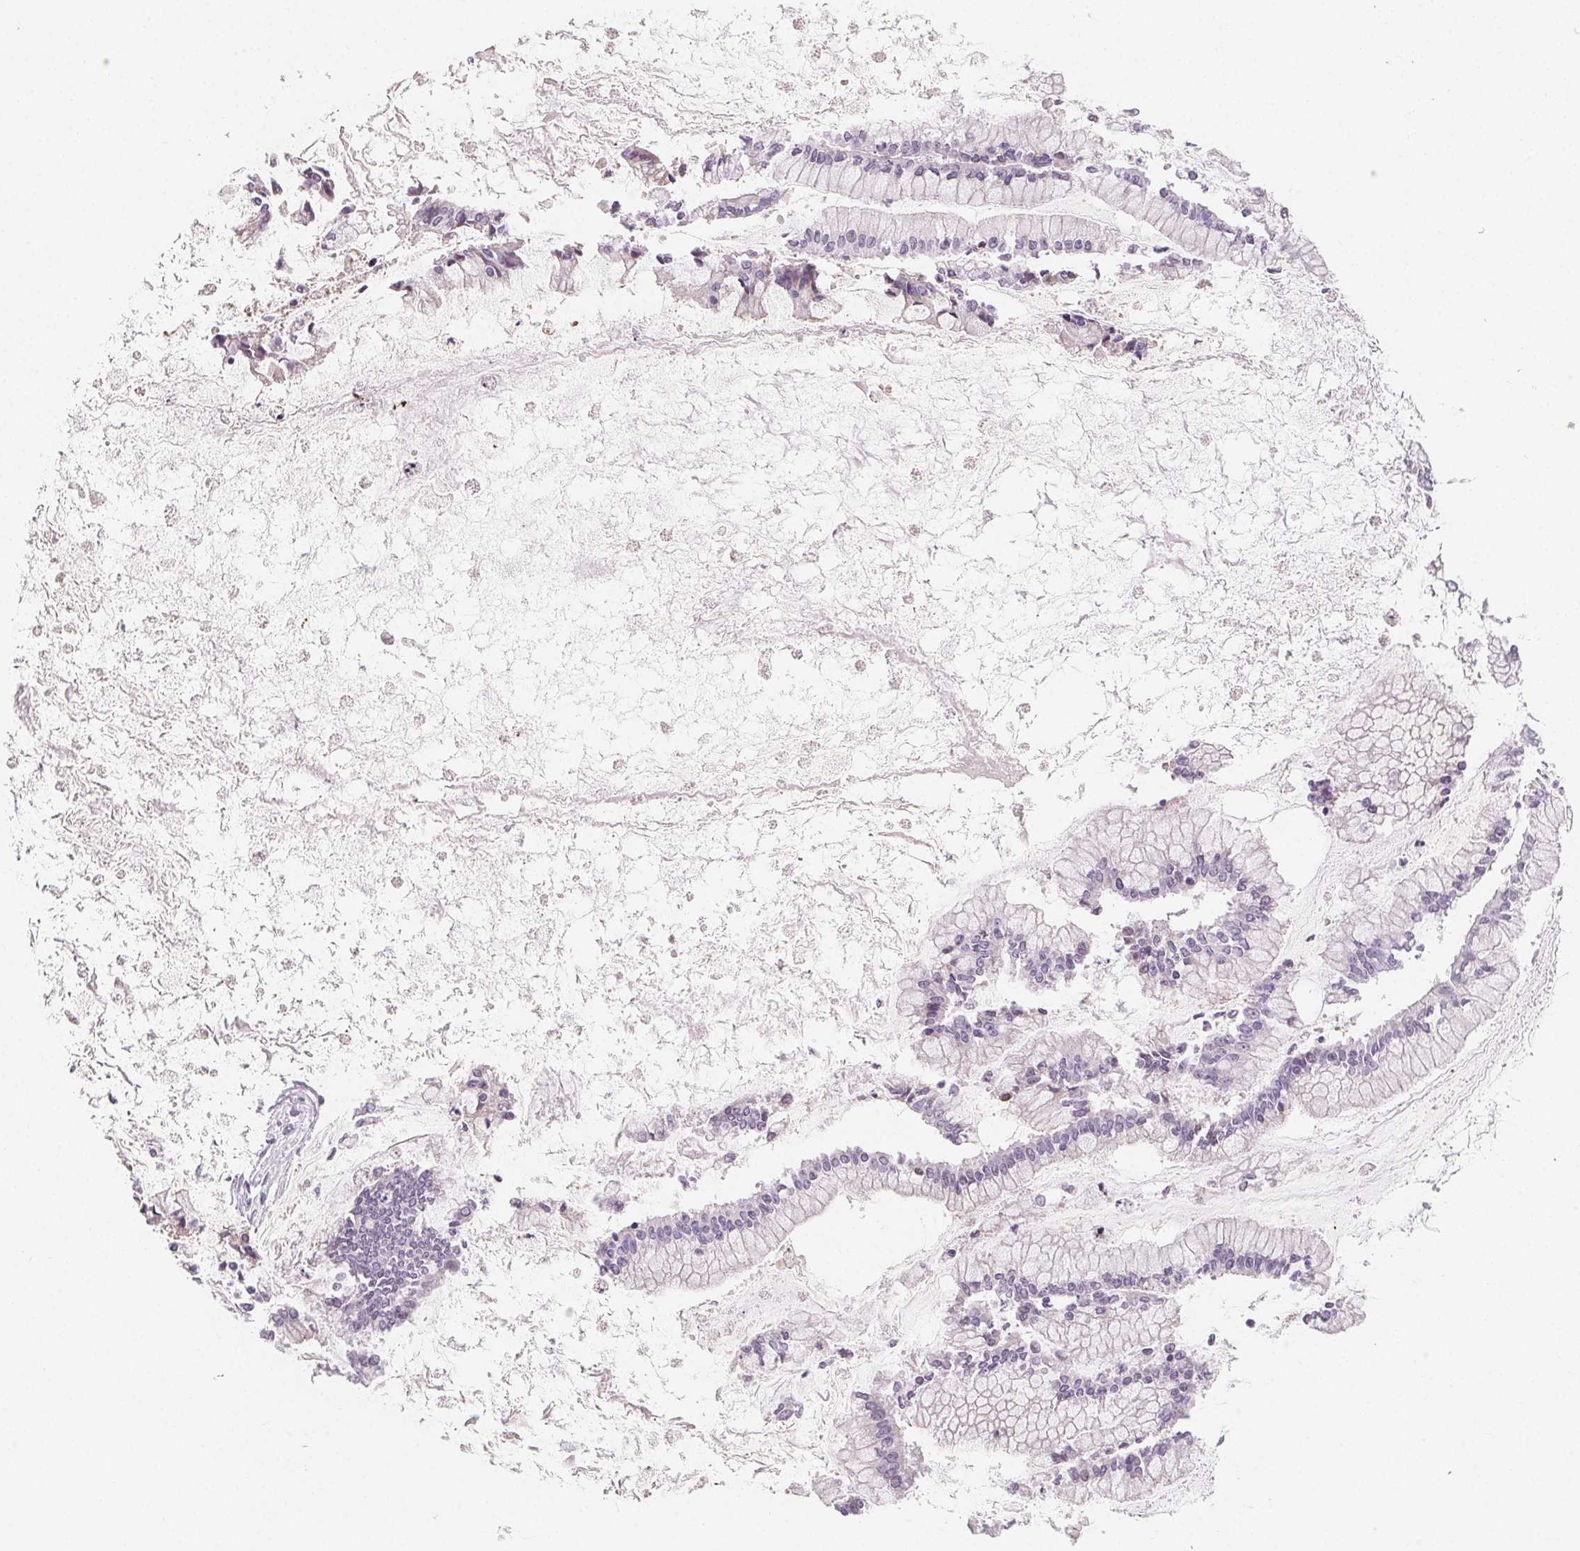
{"staining": {"intensity": "negative", "quantity": "none", "location": "none"}, "tissue": "ovarian cancer", "cell_type": "Tumor cells", "image_type": "cancer", "snomed": [{"axis": "morphology", "description": "Cystadenocarcinoma, mucinous, NOS"}, {"axis": "topography", "description": "Ovary"}], "caption": "An immunohistochemistry (IHC) image of mucinous cystadenocarcinoma (ovarian) is shown. There is no staining in tumor cells of mucinous cystadenocarcinoma (ovarian). (Stains: DAB (3,3'-diaminobenzidine) immunohistochemistry with hematoxylin counter stain, Microscopy: brightfield microscopy at high magnification).", "gene": "SH3GL2", "patient": {"sex": "female", "age": 67}}